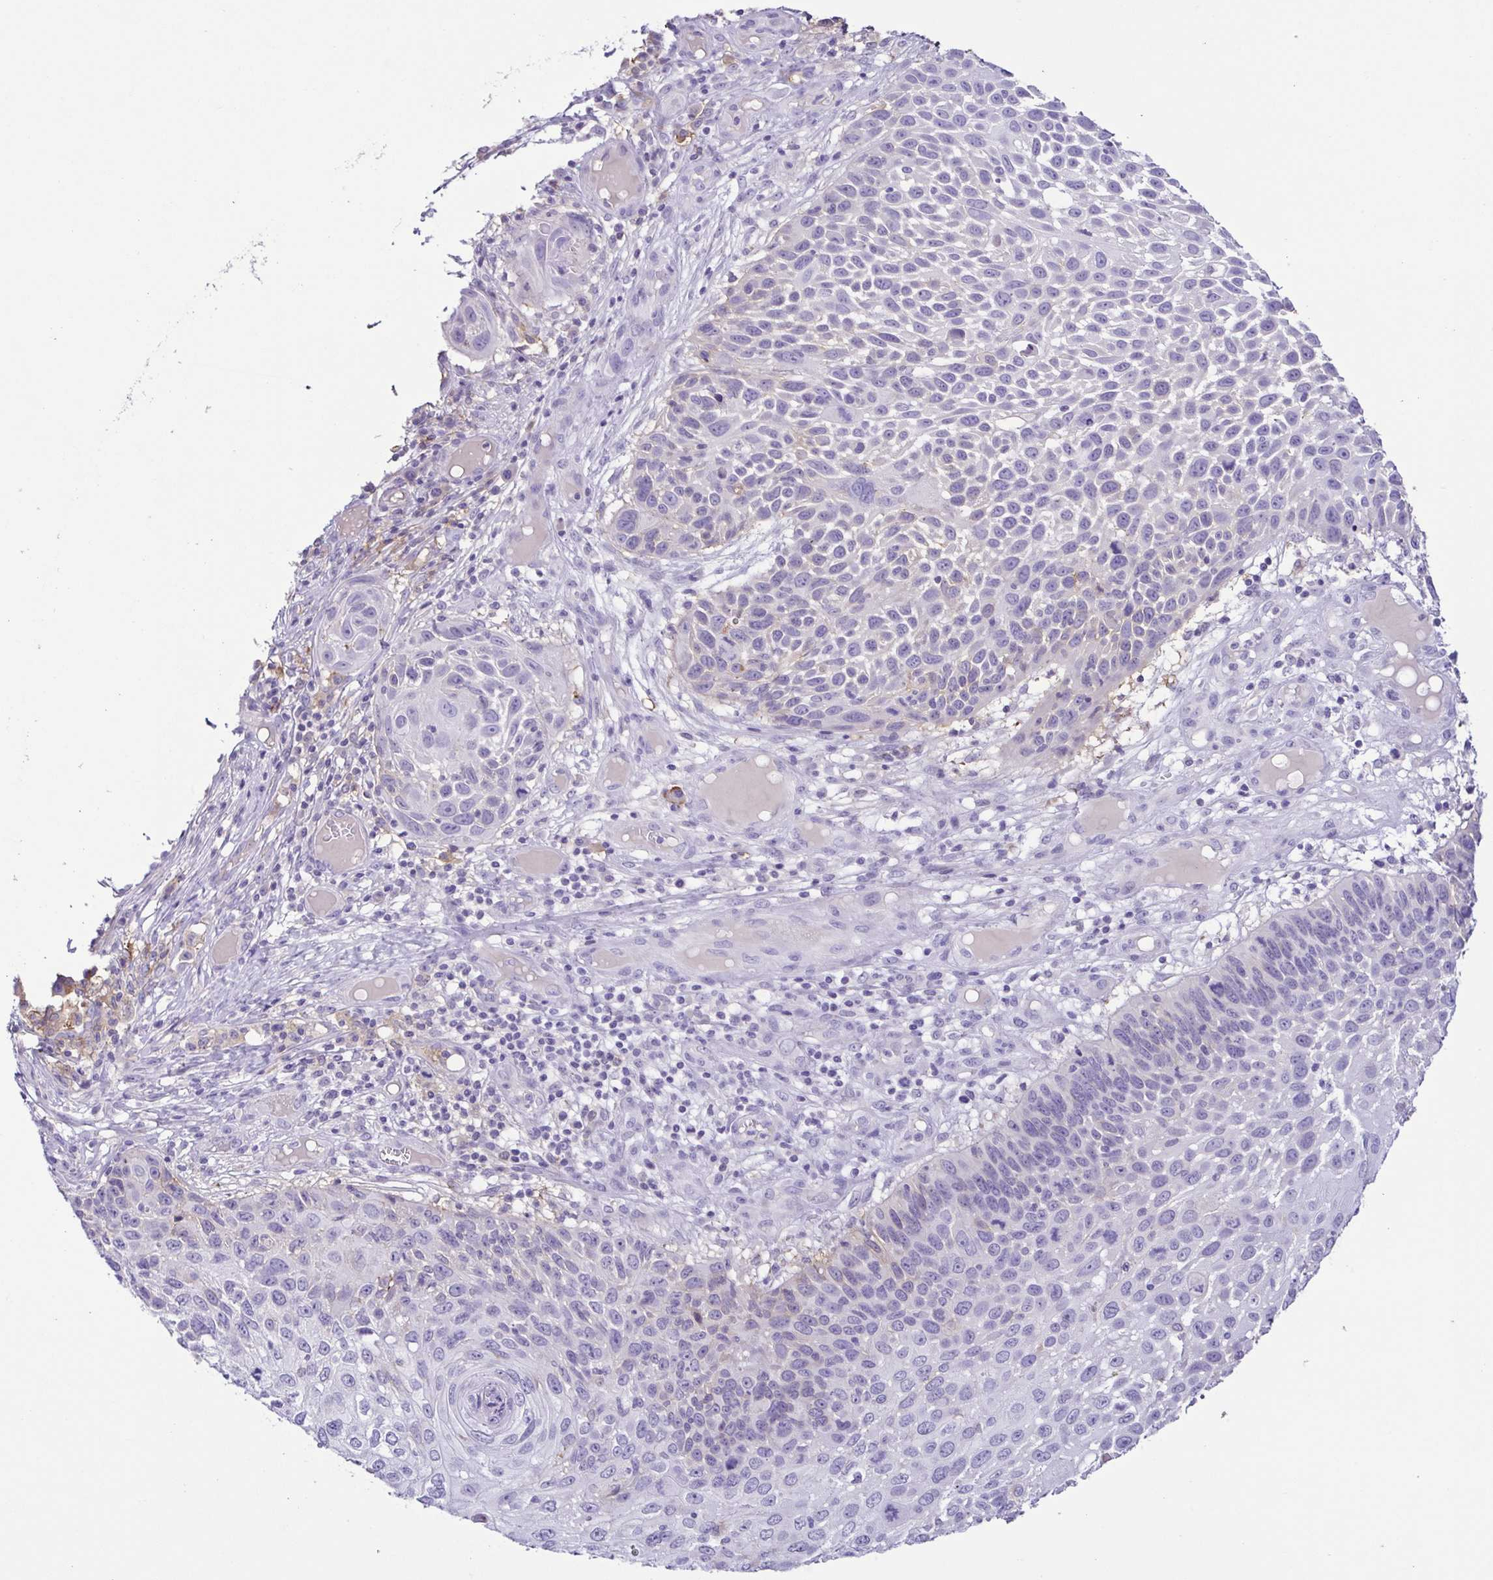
{"staining": {"intensity": "negative", "quantity": "none", "location": "none"}, "tissue": "skin cancer", "cell_type": "Tumor cells", "image_type": "cancer", "snomed": [{"axis": "morphology", "description": "Squamous cell carcinoma, NOS"}, {"axis": "topography", "description": "Skin"}], "caption": "This is a micrograph of immunohistochemistry (IHC) staining of skin cancer (squamous cell carcinoma), which shows no positivity in tumor cells.", "gene": "TERT", "patient": {"sex": "male", "age": 92}}